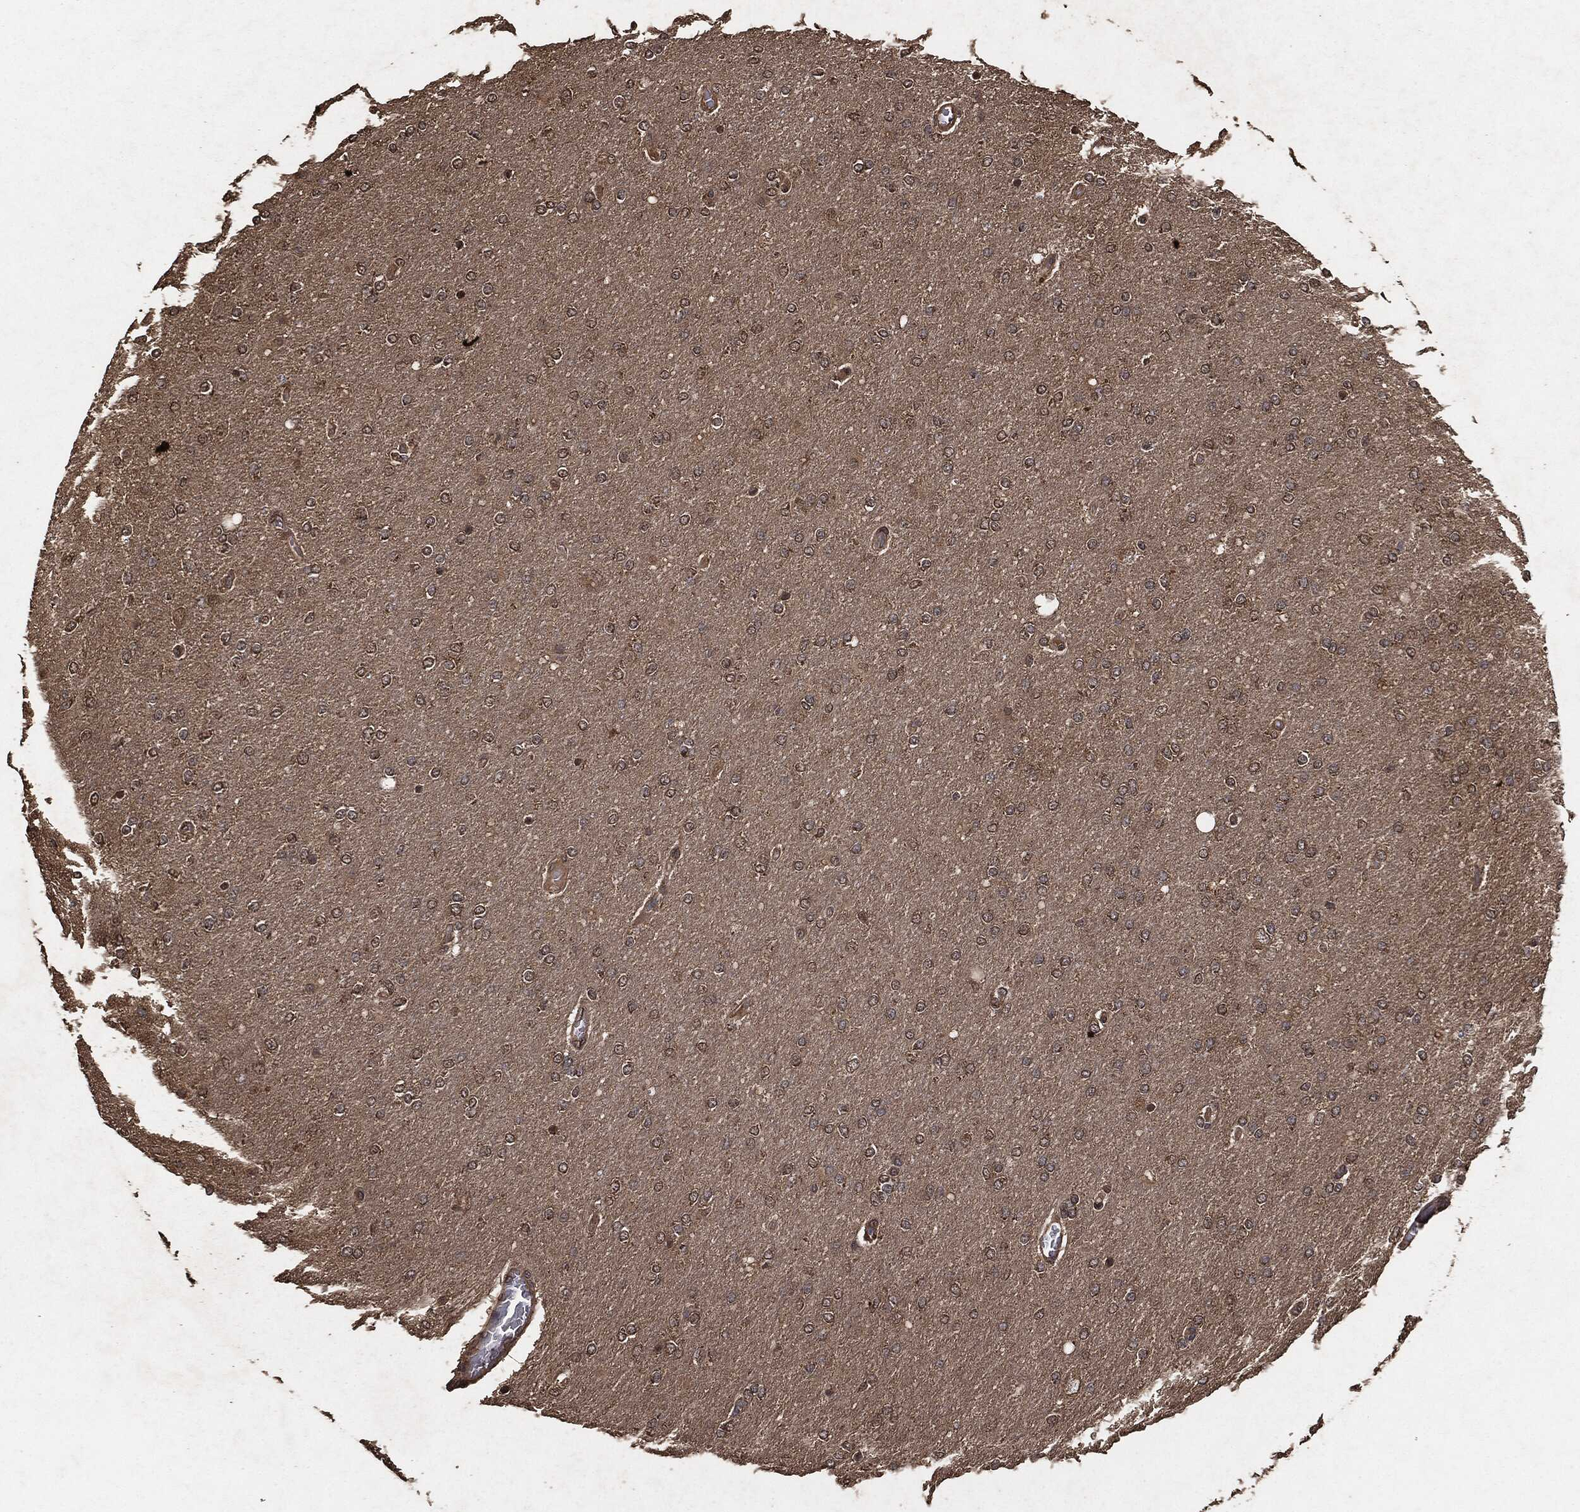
{"staining": {"intensity": "weak", "quantity": ">75%", "location": "cytoplasmic/membranous"}, "tissue": "glioma", "cell_type": "Tumor cells", "image_type": "cancer", "snomed": [{"axis": "morphology", "description": "Glioma, malignant, High grade"}, {"axis": "topography", "description": "Cerebral cortex"}], "caption": "A low amount of weak cytoplasmic/membranous staining is present in approximately >75% of tumor cells in malignant high-grade glioma tissue. (IHC, brightfield microscopy, high magnification).", "gene": "AKT1S1", "patient": {"sex": "male", "age": 70}}